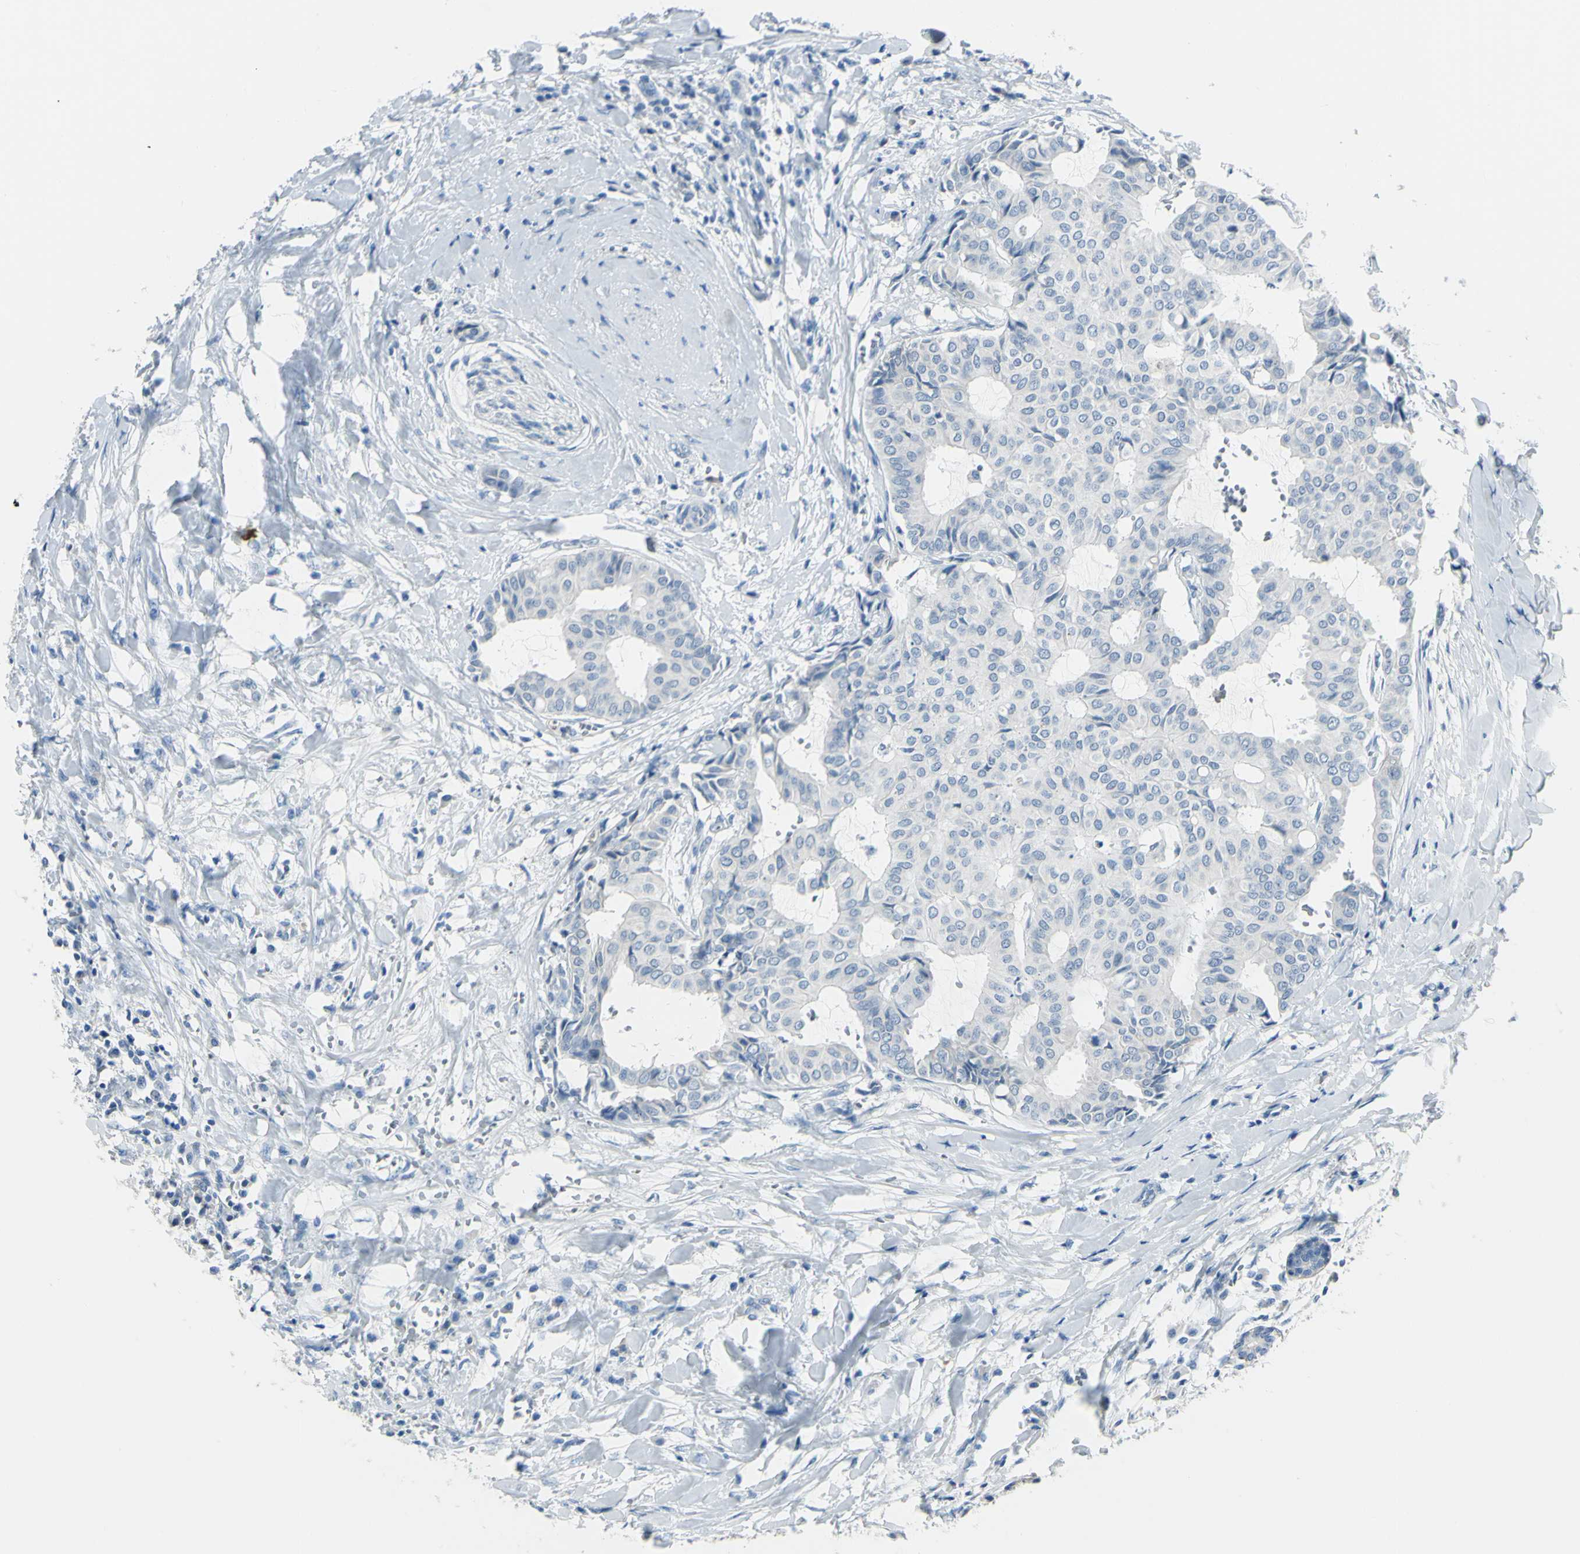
{"staining": {"intensity": "weak", "quantity": "<25%", "location": "cytoplasmic/membranous"}, "tissue": "head and neck cancer", "cell_type": "Tumor cells", "image_type": "cancer", "snomed": [{"axis": "morphology", "description": "Adenocarcinoma, NOS"}, {"axis": "topography", "description": "Salivary gland"}, {"axis": "topography", "description": "Head-Neck"}], "caption": "IHC photomicrograph of head and neck adenocarcinoma stained for a protein (brown), which demonstrates no staining in tumor cells.", "gene": "ZNF557", "patient": {"sex": "female", "age": 59}}